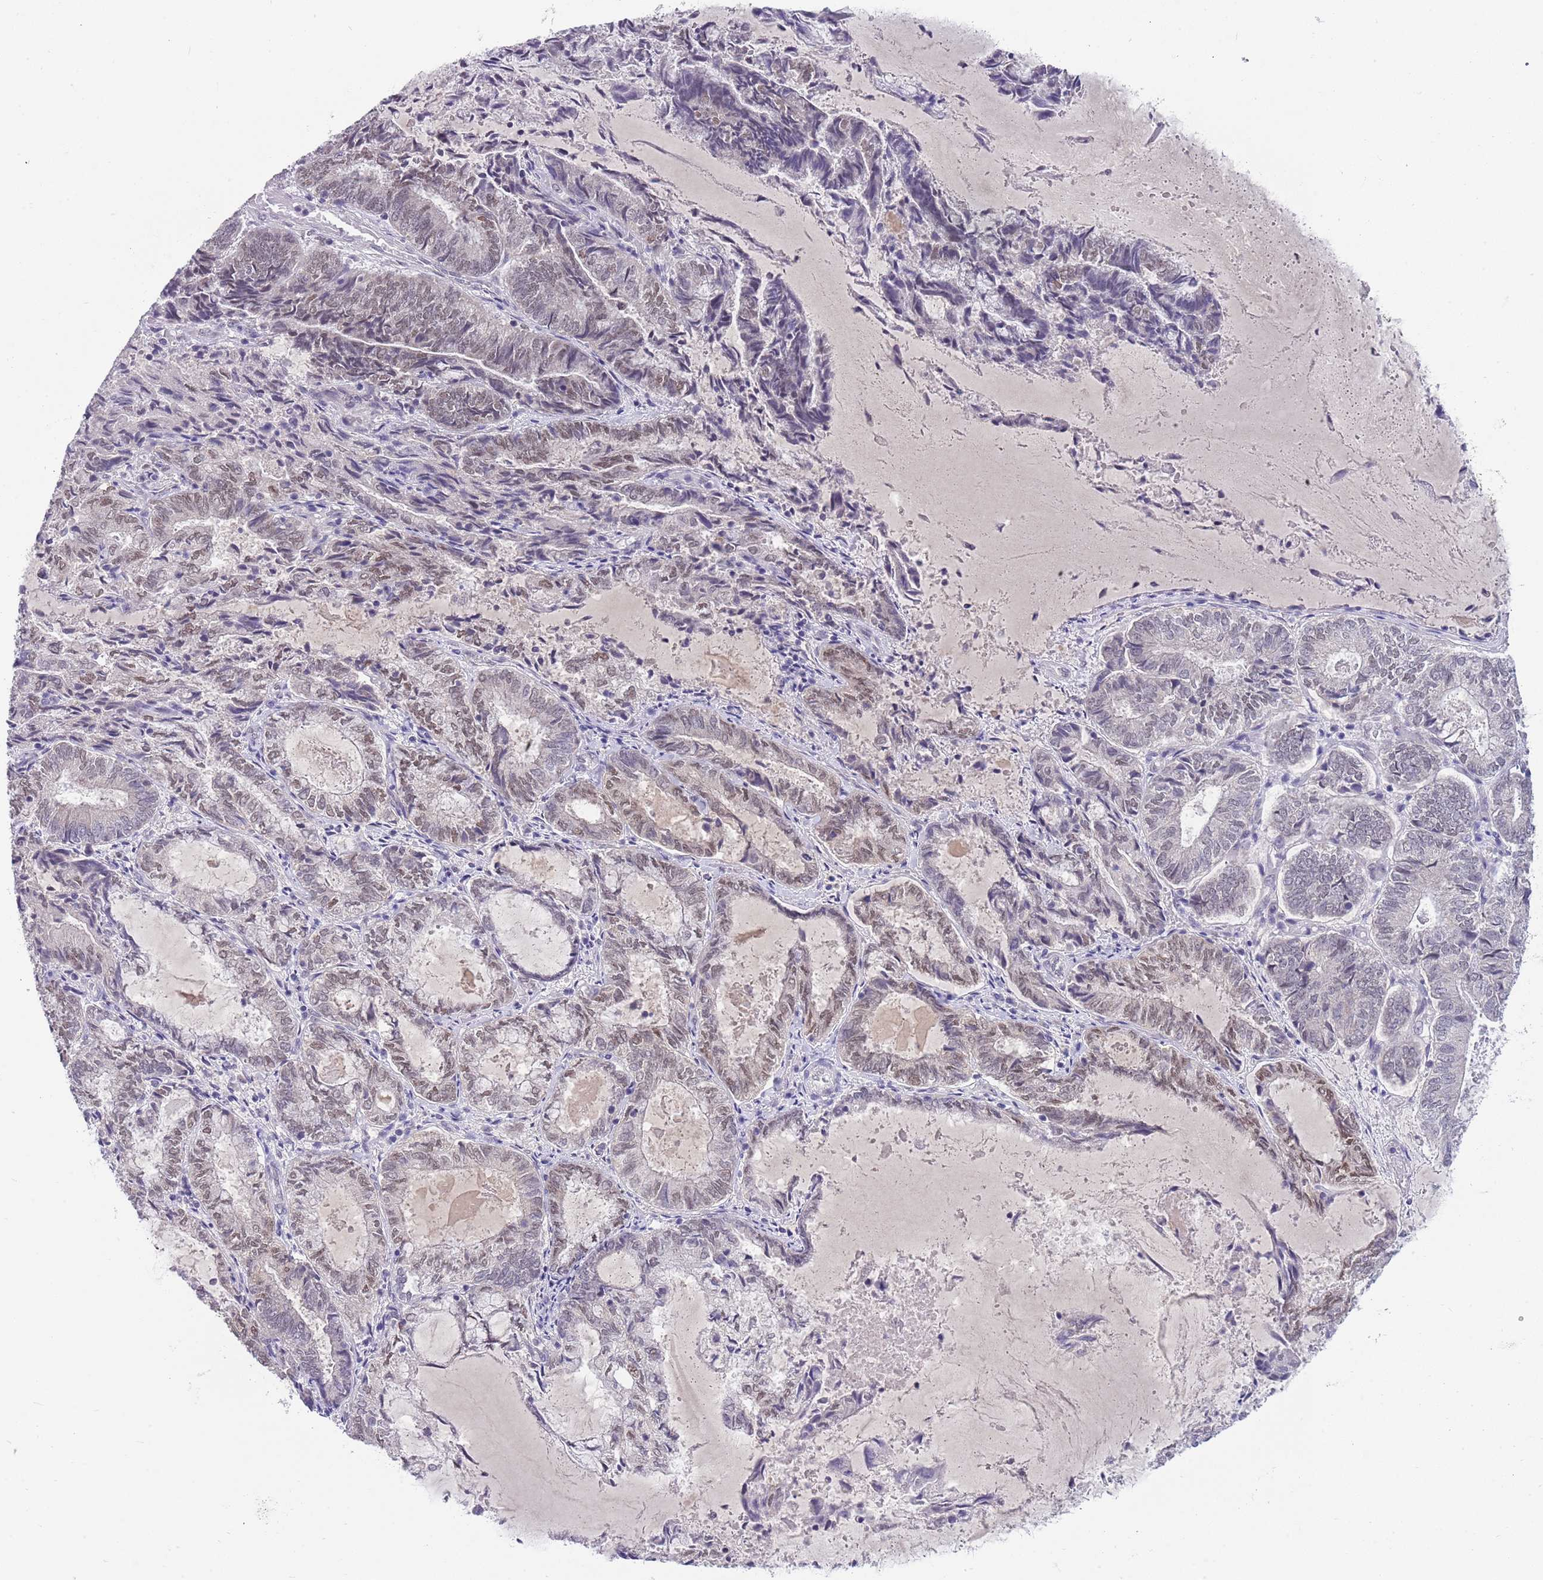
{"staining": {"intensity": "weak", "quantity": "25%-75%", "location": "nuclear"}, "tissue": "endometrial cancer", "cell_type": "Tumor cells", "image_type": "cancer", "snomed": [{"axis": "morphology", "description": "Adenocarcinoma, NOS"}, {"axis": "topography", "description": "Endometrium"}], "caption": "Adenocarcinoma (endometrial) was stained to show a protein in brown. There is low levels of weak nuclear expression in about 25%-75% of tumor cells.", "gene": "SEPHS2", "patient": {"sex": "female", "age": 80}}